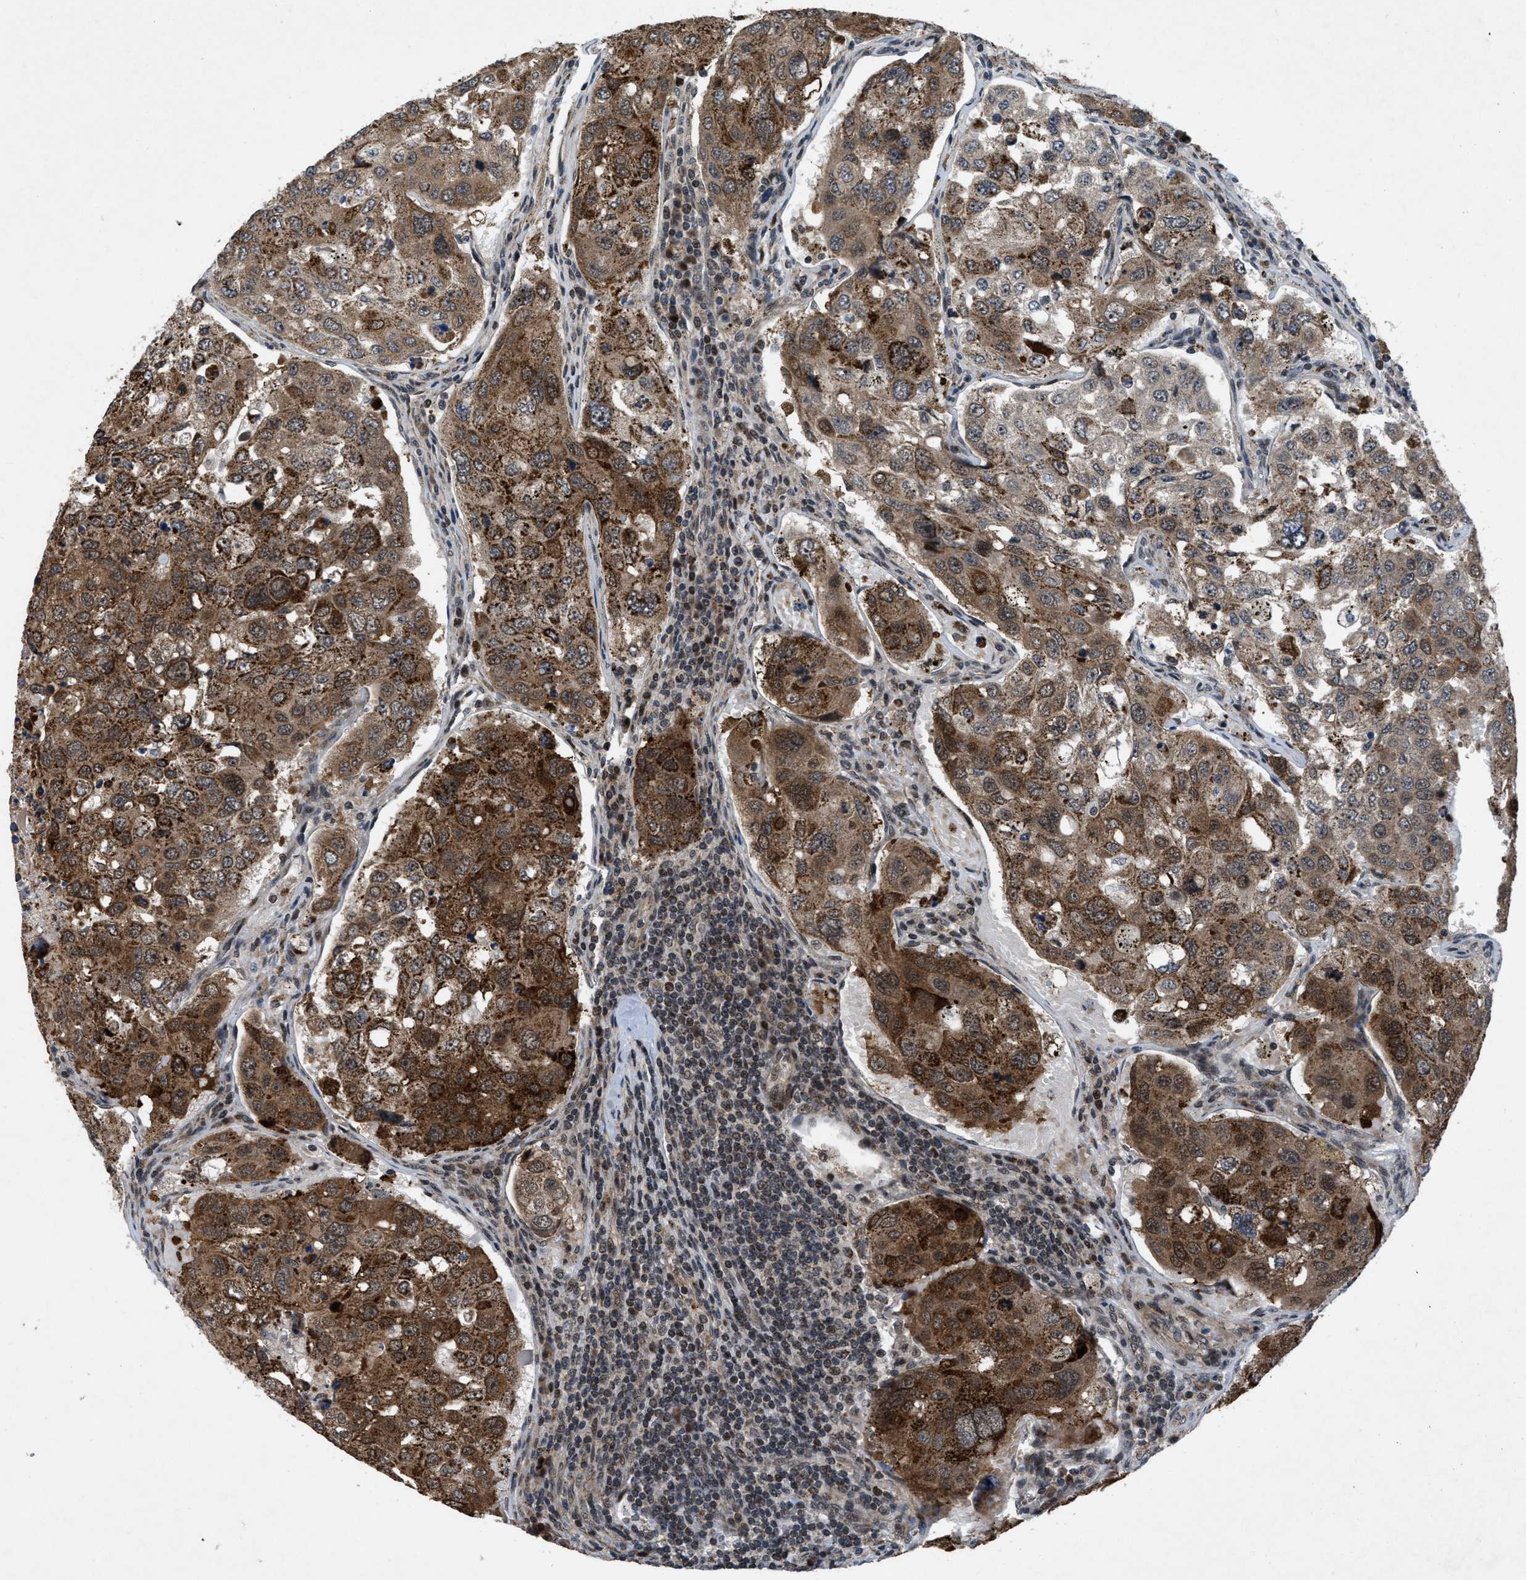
{"staining": {"intensity": "moderate", "quantity": ">75%", "location": "cytoplasmic/membranous,nuclear"}, "tissue": "urothelial cancer", "cell_type": "Tumor cells", "image_type": "cancer", "snomed": [{"axis": "morphology", "description": "Urothelial carcinoma, High grade"}, {"axis": "topography", "description": "Lymph node"}, {"axis": "topography", "description": "Urinary bladder"}], "caption": "Immunohistochemistry staining of urothelial cancer, which reveals medium levels of moderate cytoplasmic/membranous and nuclear expression in approximately >75% of tumor cells indicating moderate cytoplasmic/membranous and nuclear protein expression. The staining was performed using DAB (brown) for protein detection and nuclei were counterstained in hematoxylin (blue).", "gene": "ZNHIT1", "patient": {"sex": "male", "age": 51}}